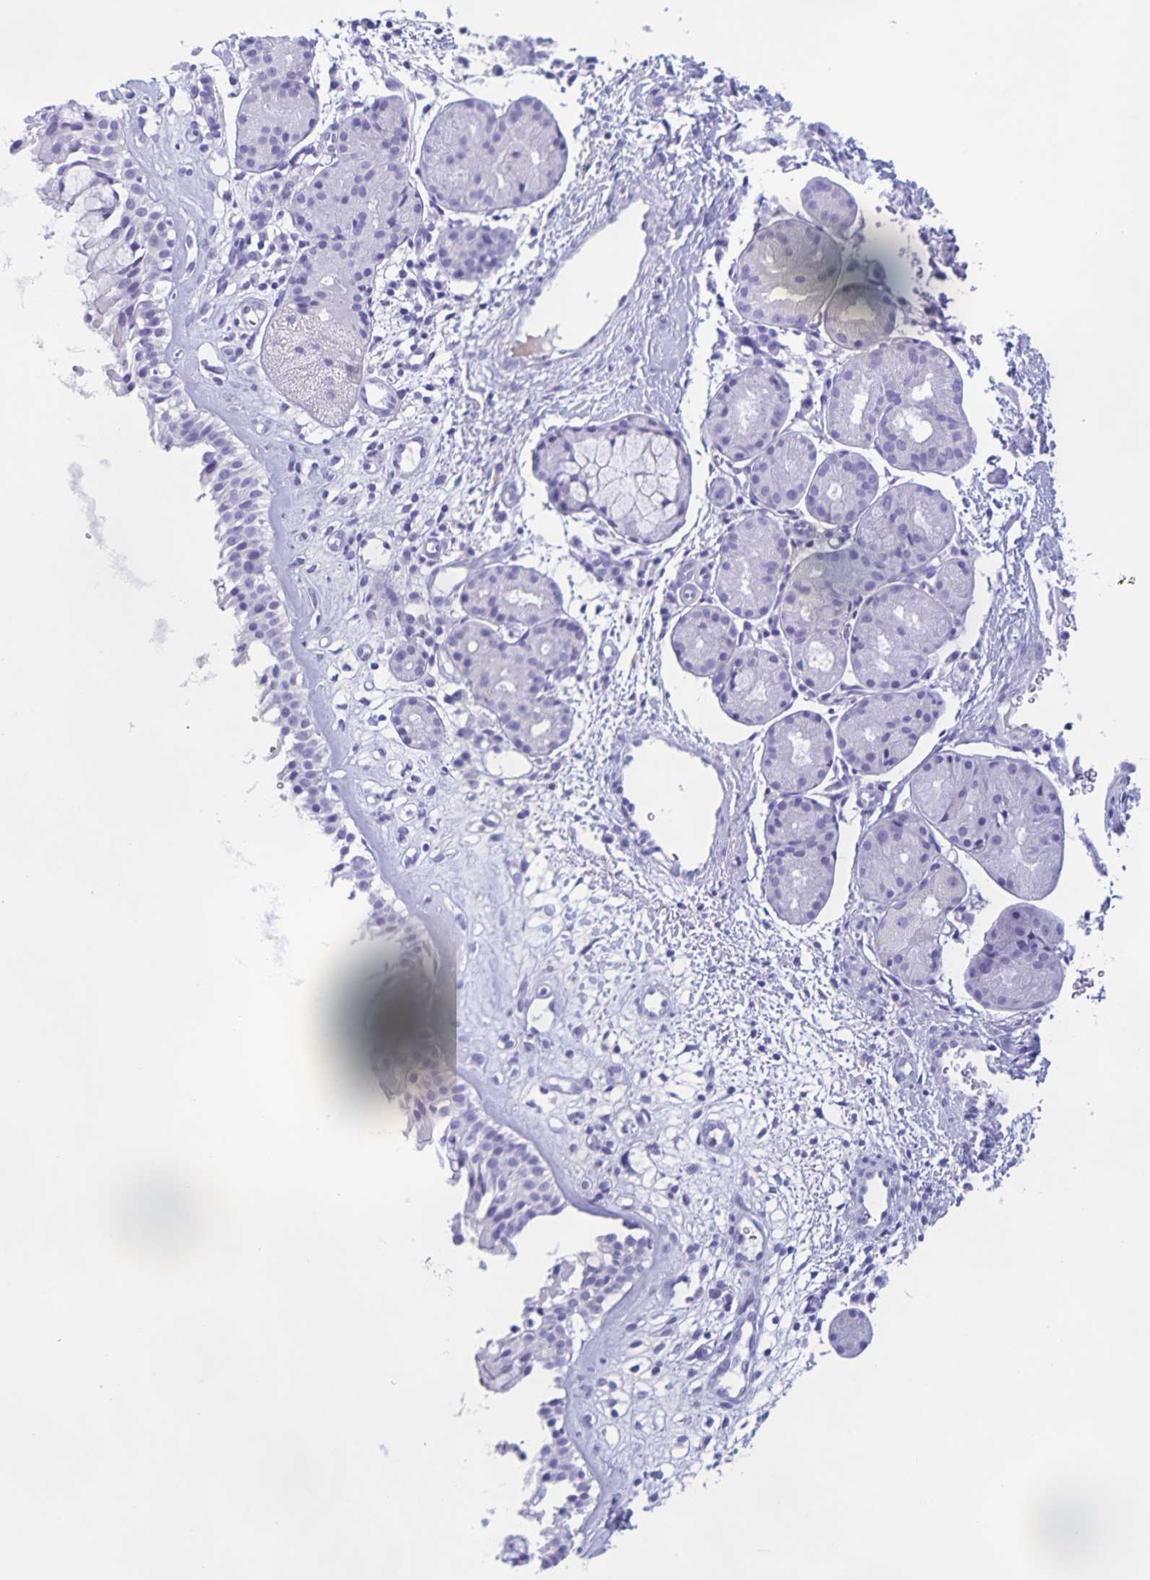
{"staining": {"intensity": "negative", "quantity": "none", "location": "none"}, "tissue": "nasopharynx", "cell_type": "Respiratory epithelial cells", "image_type": "normal", "snomed": [{"axis": "morphology", "description": "Normal tissue, NOS"}, {"axis": "topography", "description": "Nasopharynx"}], "caption": "Unremarkable nasopharynx was stained to show a protein in brown. There is no significant expression in respiratory epithelial cells.", "gene": "CATSPER4", "patient": {"sex": "male", "age": 65}}